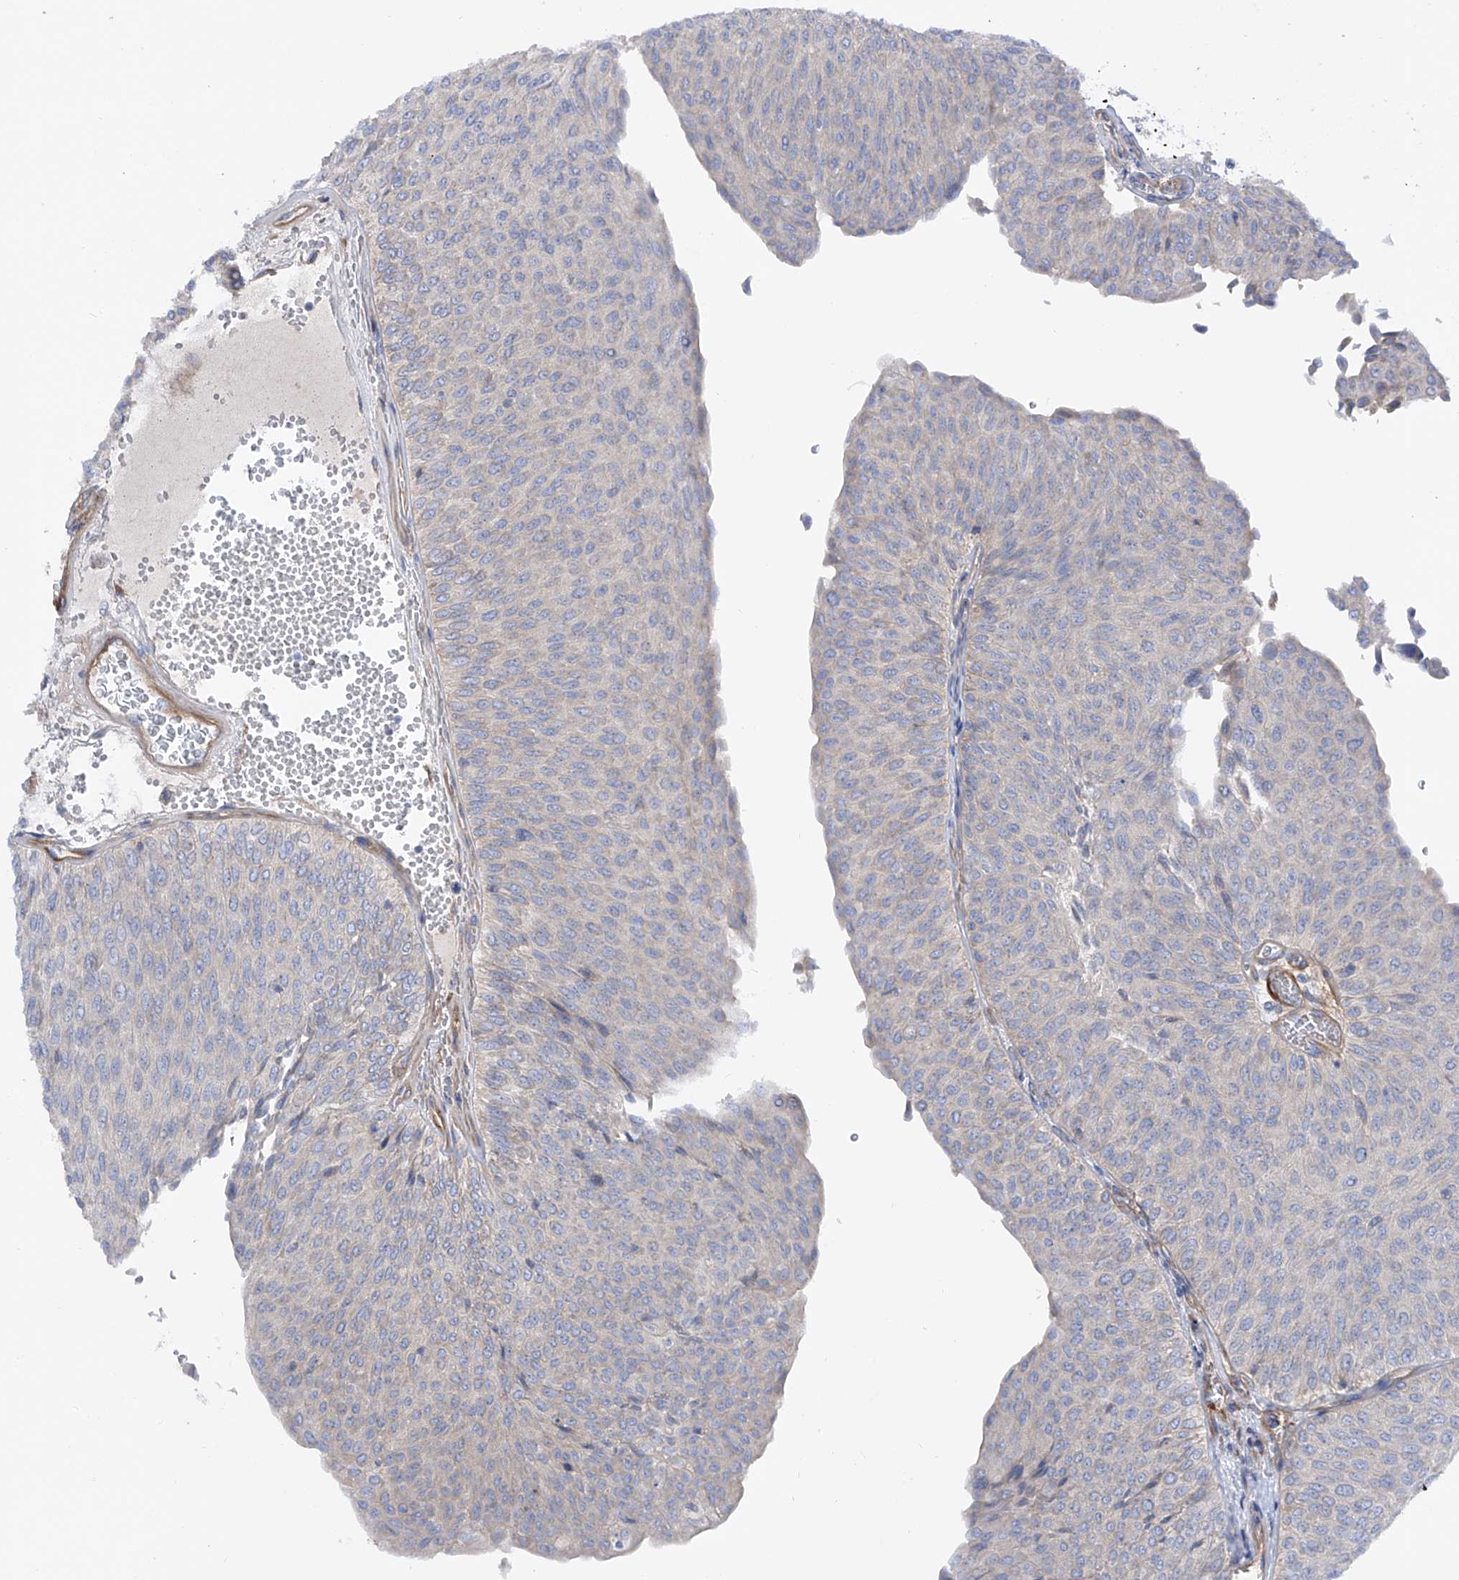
{"staining": {"intensity": "negative", "quantity": "none", "location": "none"}, "tissue": "urothelial cancer", "cell_type": "Tumor cells", "image_type": "cancer", "snomed": [{"axis": "morphology", "description": "Urothelial carcinoma, Low grade"}, {"axis": "topography", "description": "Urinary bladder"}], "caption": "Immunohistochemistry (IHC) of human urothelial carcinoma (low-grade) demonstrates no expression in tumor cells.", "gene": "LCA5", "patient": {"sex": "male", "age": 78}}